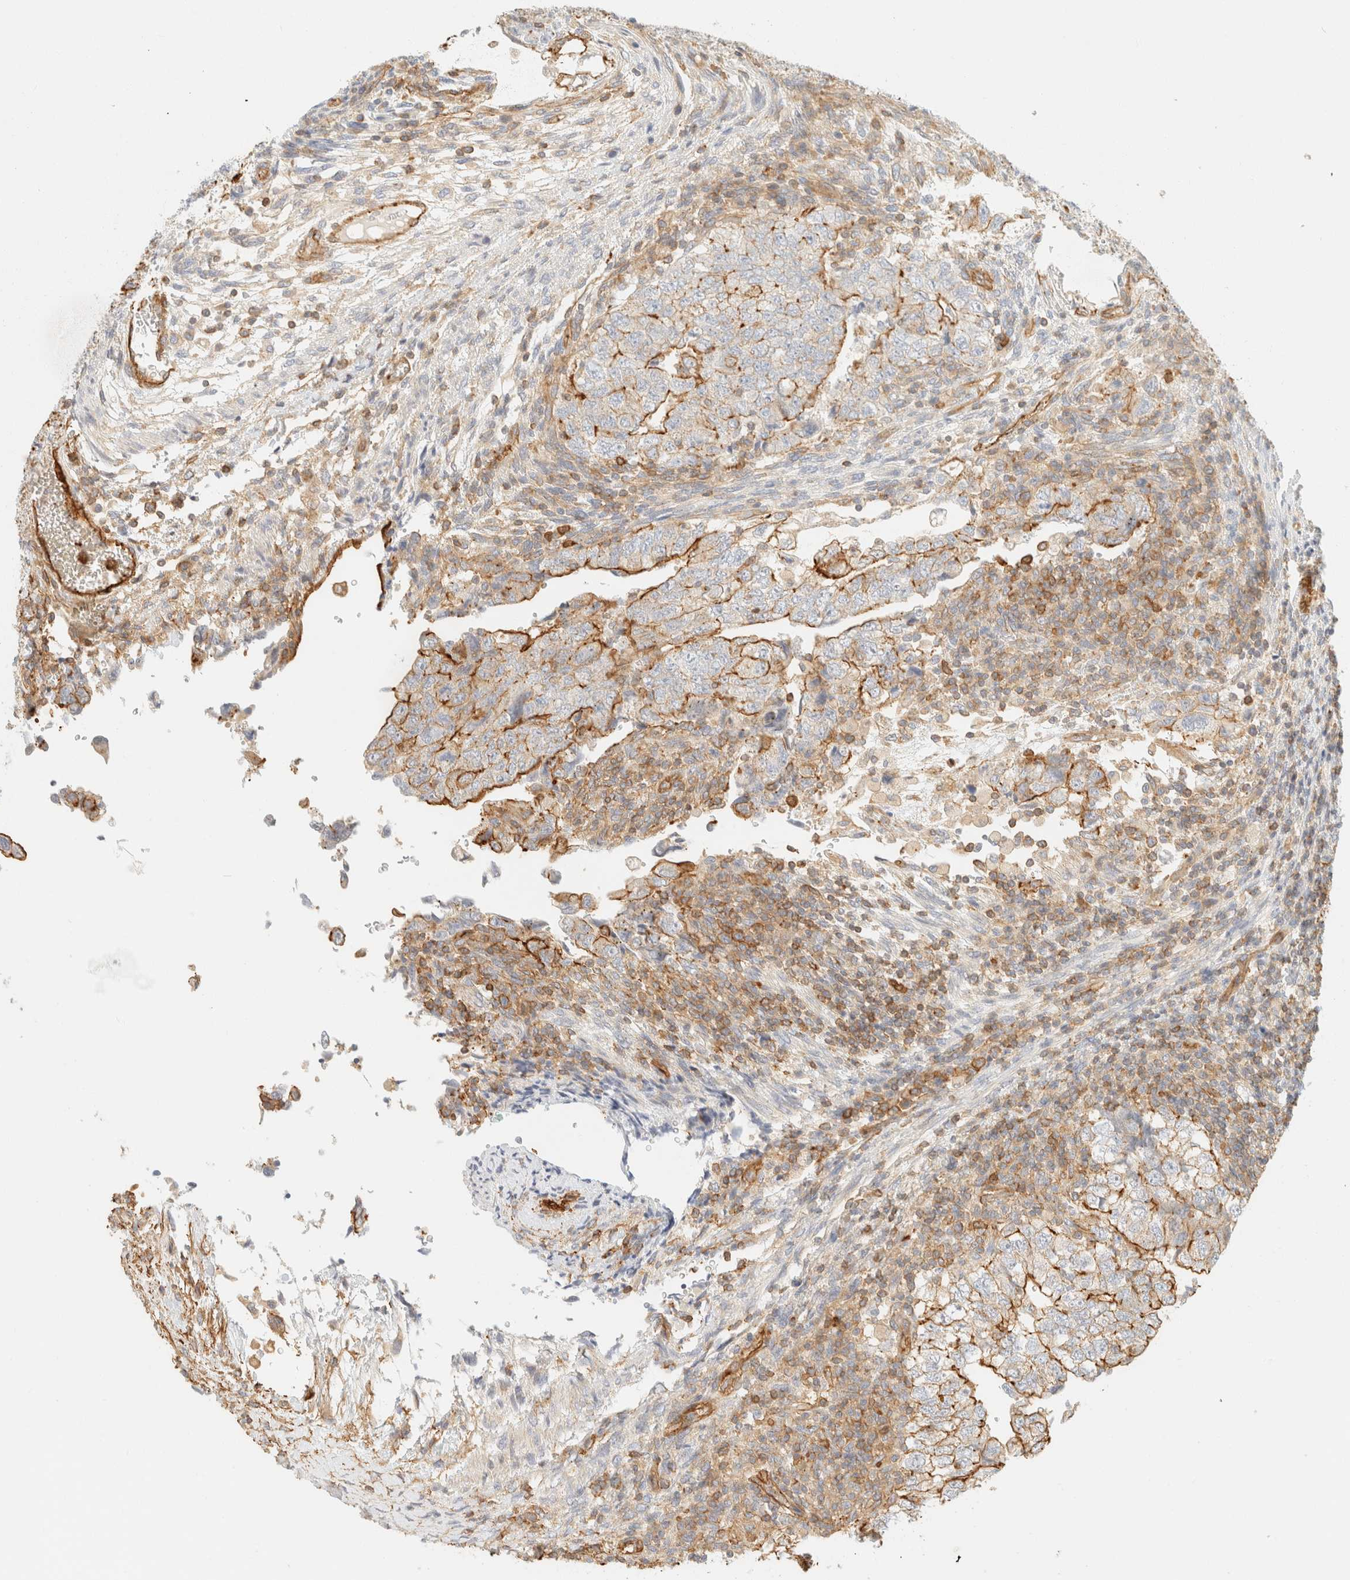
{"staining": {"intensity": "moderate", "quantity": "25%-75%", "location": "cytoplasmic/membranous"}, "tissue": "testis cancer", "cell_type": "Tumor cells", "image_type": "cancer", "snomed": [{"axis": "morphology", "description": "Normal tissue, NOS"}, {"axis": "morphology", "description": "Carcinoma, Embryonal, NOS"}, {"axis": "topography", "description": "Testis"}], "caption": "The photomicrograph shows immunohistochemical staining of testis cancer. There is moderate cytoplasmic/membranous expression is seen in approximately 25%-75% of tumor cells.", "gene": "OTOP2", "patient": {"sex": "male", "age": 36}}